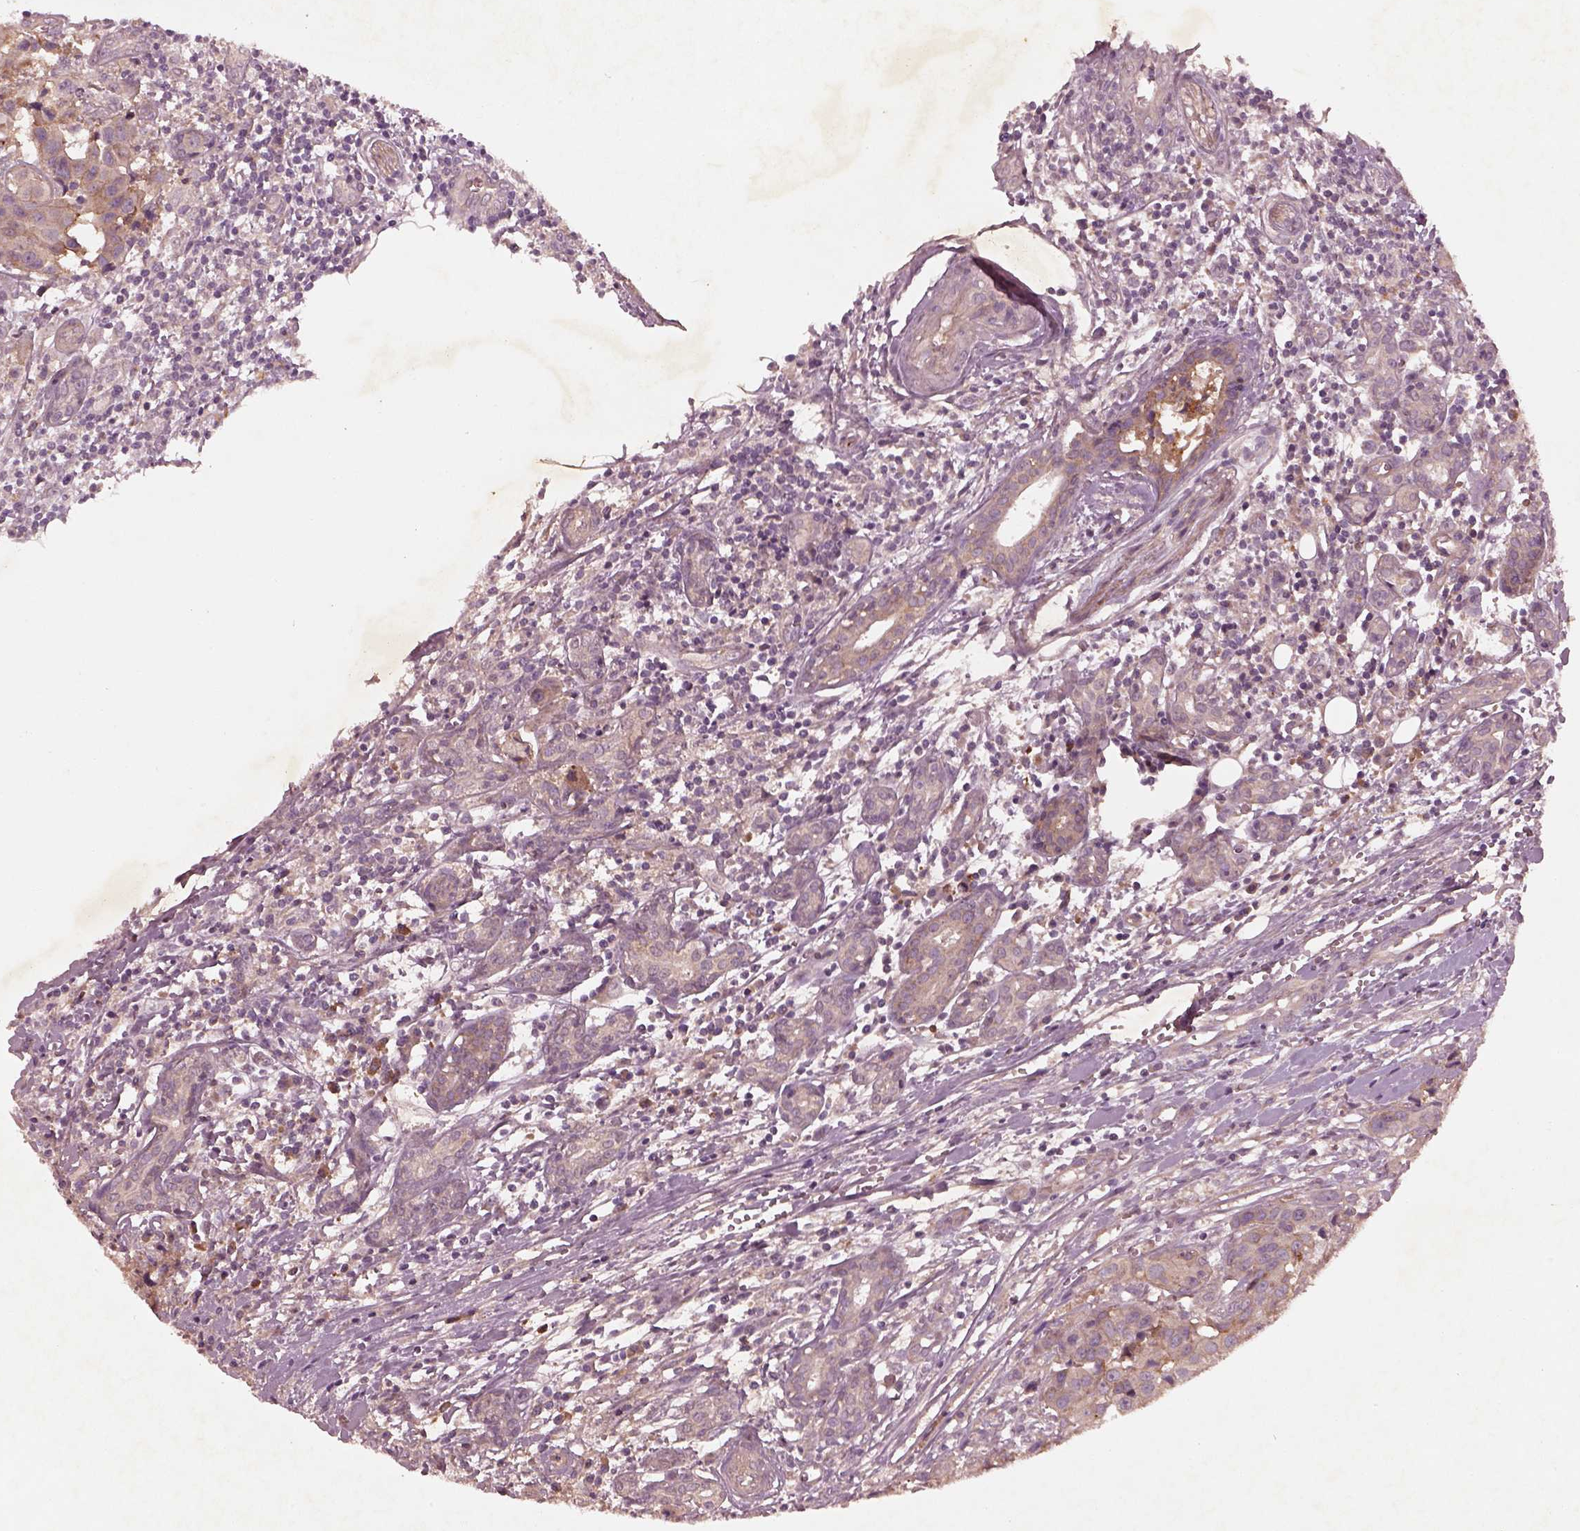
{"staining": {"intensity": "moderate", "quantity": ">75%", "location": "cytoplasmic/membranous"}, "tissue": "head and neck cancer", "cell_type": "Tumor cells", "image_type": "cancer", "snomed": [{"axis": "morphology", "description": "Adenocarcinoma, NOS"}, {"axis": "topography", "description": "Head-Neck"}], "caption": "Head and neck cancer (adenocarcinoma) tissue reveals moderate cytoplasmic/membranous expression in approximately >75% of tumor cells", "gene": "FAM234A", "patient": {"sex": "male", "age": 76}}